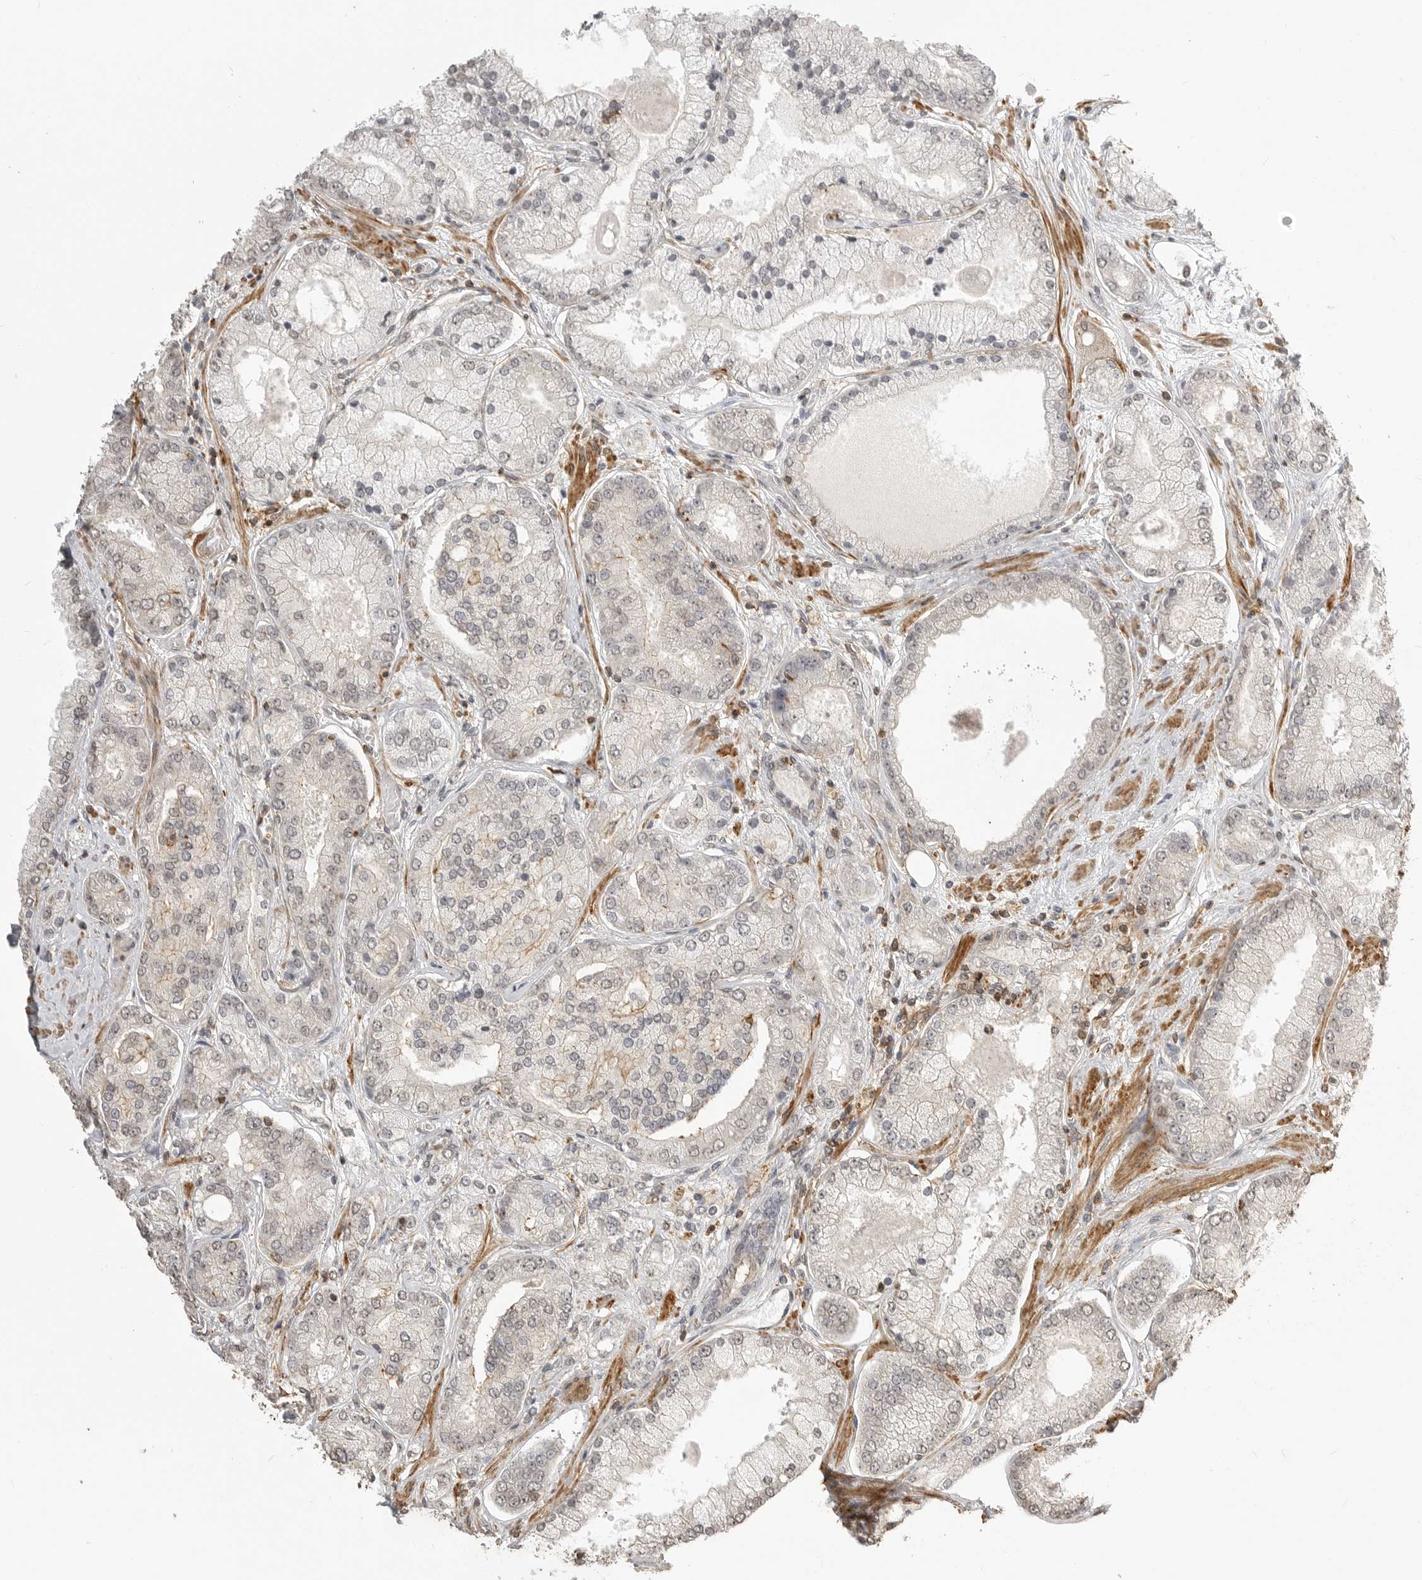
{"staining": {"intensity": "negative", "quantity": "none", "location": "none"}, "tissue": "prostate cancer", "cell_type": "Tumor cells", "image_type": "cancer", "snomed": [{"axis": "morphology", "description": "Adenocarcinoma, High grade"}, {"axis": "topography", "description": "Prostate"}], "caption": "Micrograph shows no protein positivity in tumor cells of prostate cancer (high-grade adenocarcinoma) tissue.", "gene": "GPC2", "patient": {"sex": "male", "age": 58}}